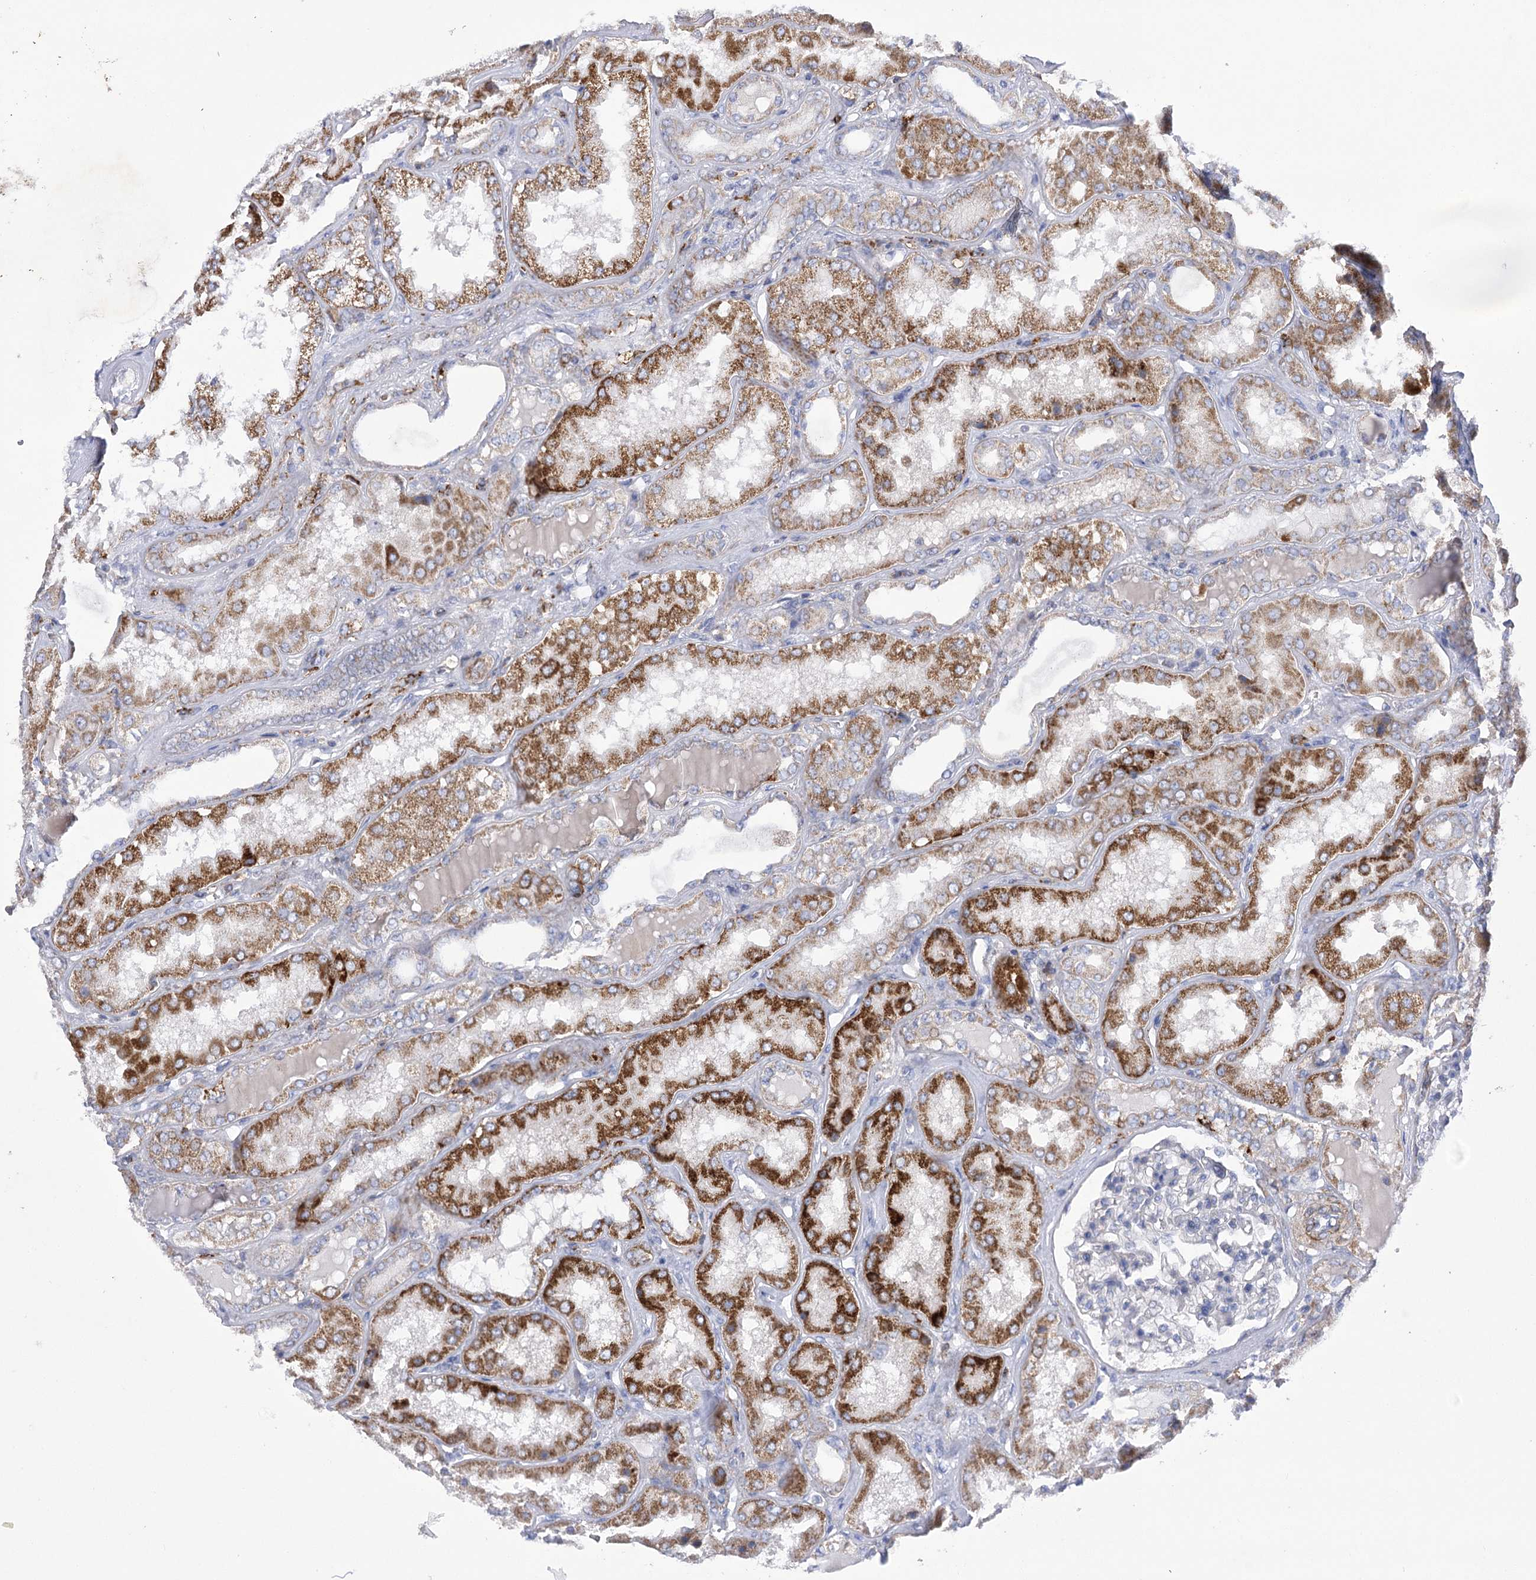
{"staining": {"intensity": "negative", "quantity": "none", "location": "none"}, "tissue": "kidney", "cell_type": "Cells in glomeruli", "image_type": "normal", "snomed": [{"axis": "morphology", "description": "Normal tissue, NOS"}, {"axis": "topography", "description": "Kidney"}], "caption": "Protein analysis of benign kidney shows no significant staining in cells in glomeruli. Brightfield microscopy of immunohistochemistry (IHC) stained with DAB (3,3'-diaminobenzidine) (brown) and hematoxylin (blue), captured at high magnification.", "gene": "COX15", "patient": {"sex": "female", "age": 56}}